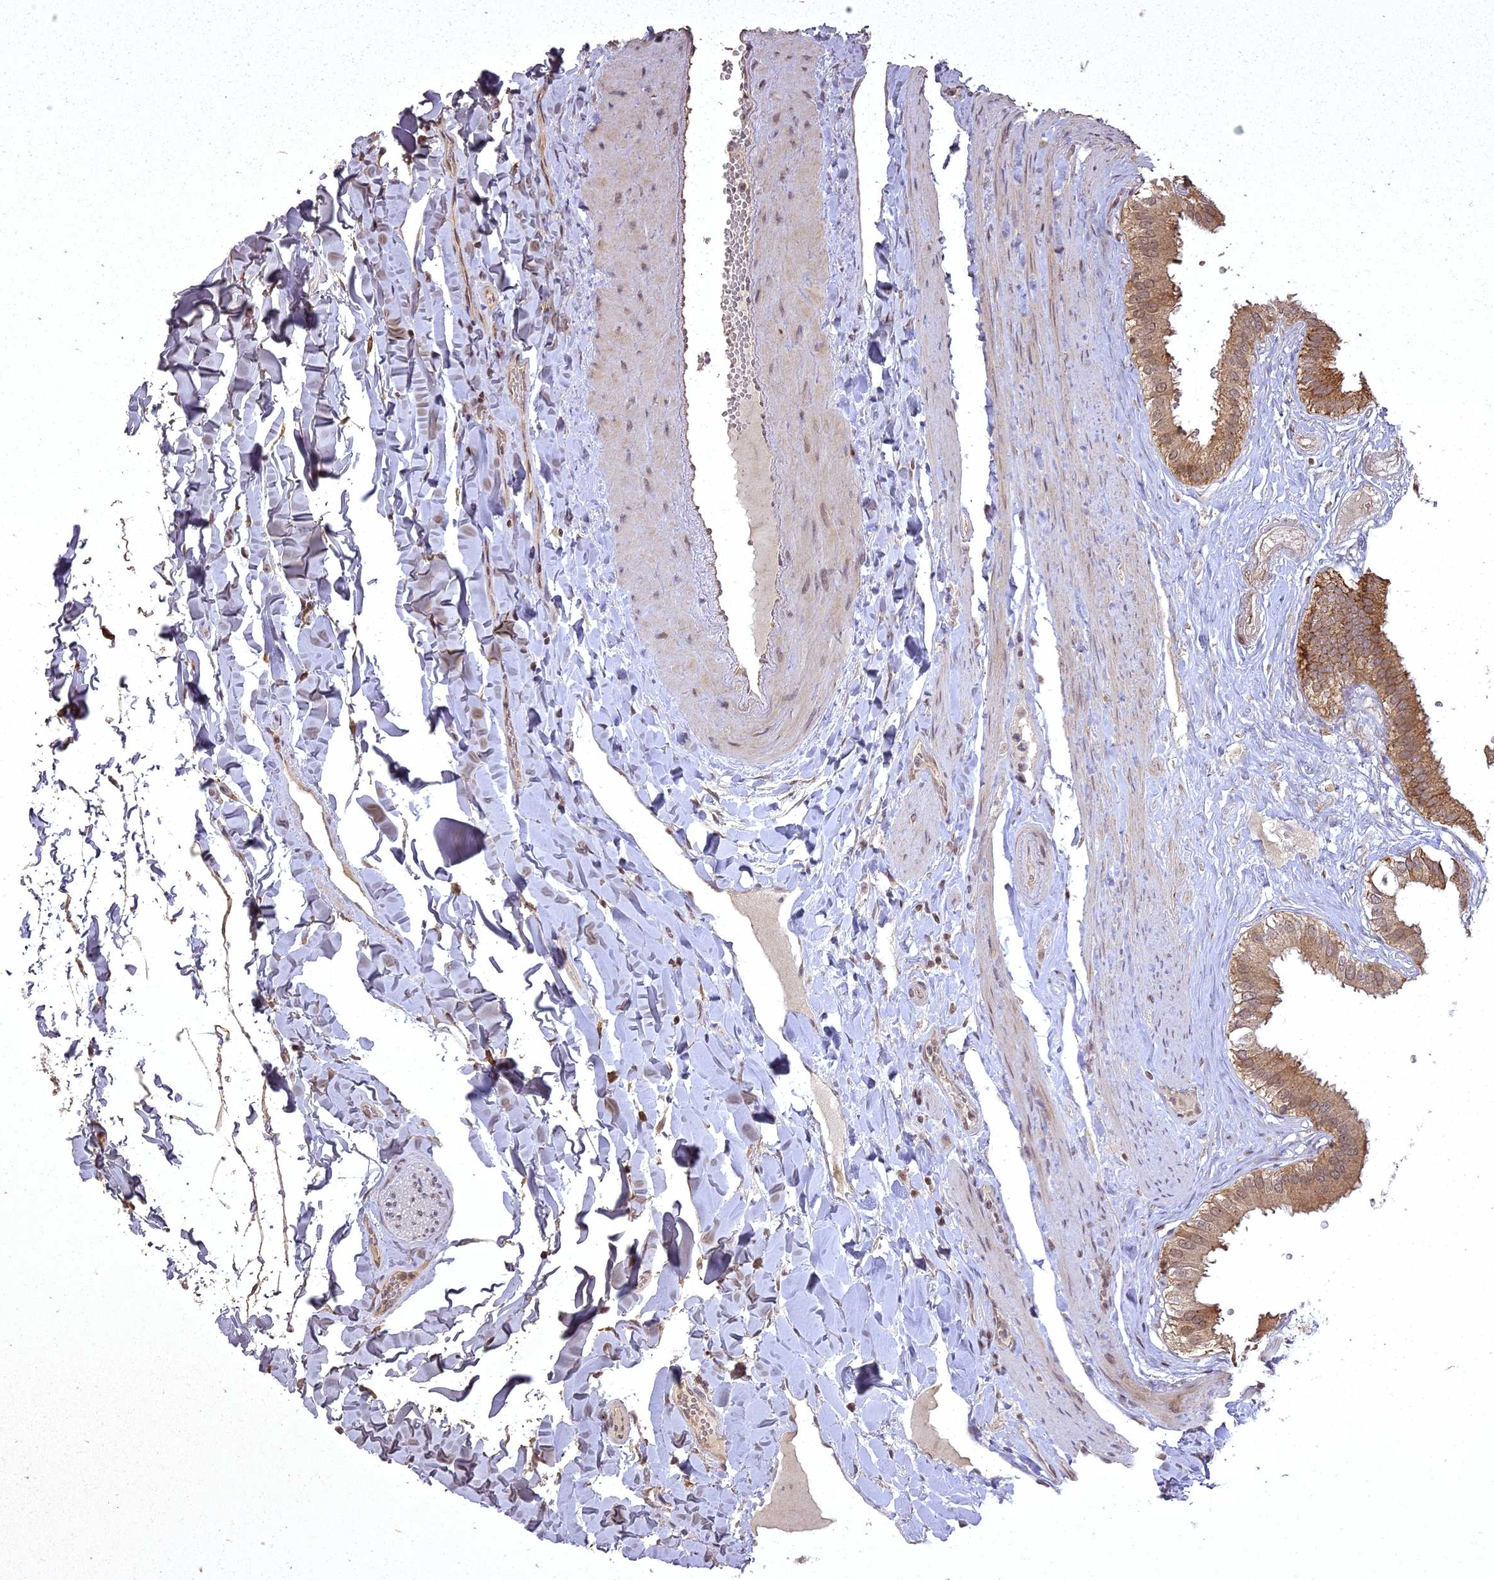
{"staining": {"intensity": "moderate", "quantity": ">75%", "location": "cytoplasmic/membranous"}, "tissue": "gallbladder", "cell_type": "Glandular cells", "image_type": "normal", "snomed": [{"axis": "morphology", "description": "Normal tissue, NOS"}, {"axis": "topography", "description": "Gallbladder"}], "caption": "High-power microscopy captured an immunohistochemistry histopathology image of benign gallbladder, revealing moderate cytoplasmic/membranous expression in about >75% of glandular cells.", "gene": "ING5", "patient": {"sex": "female", "age": 61}}